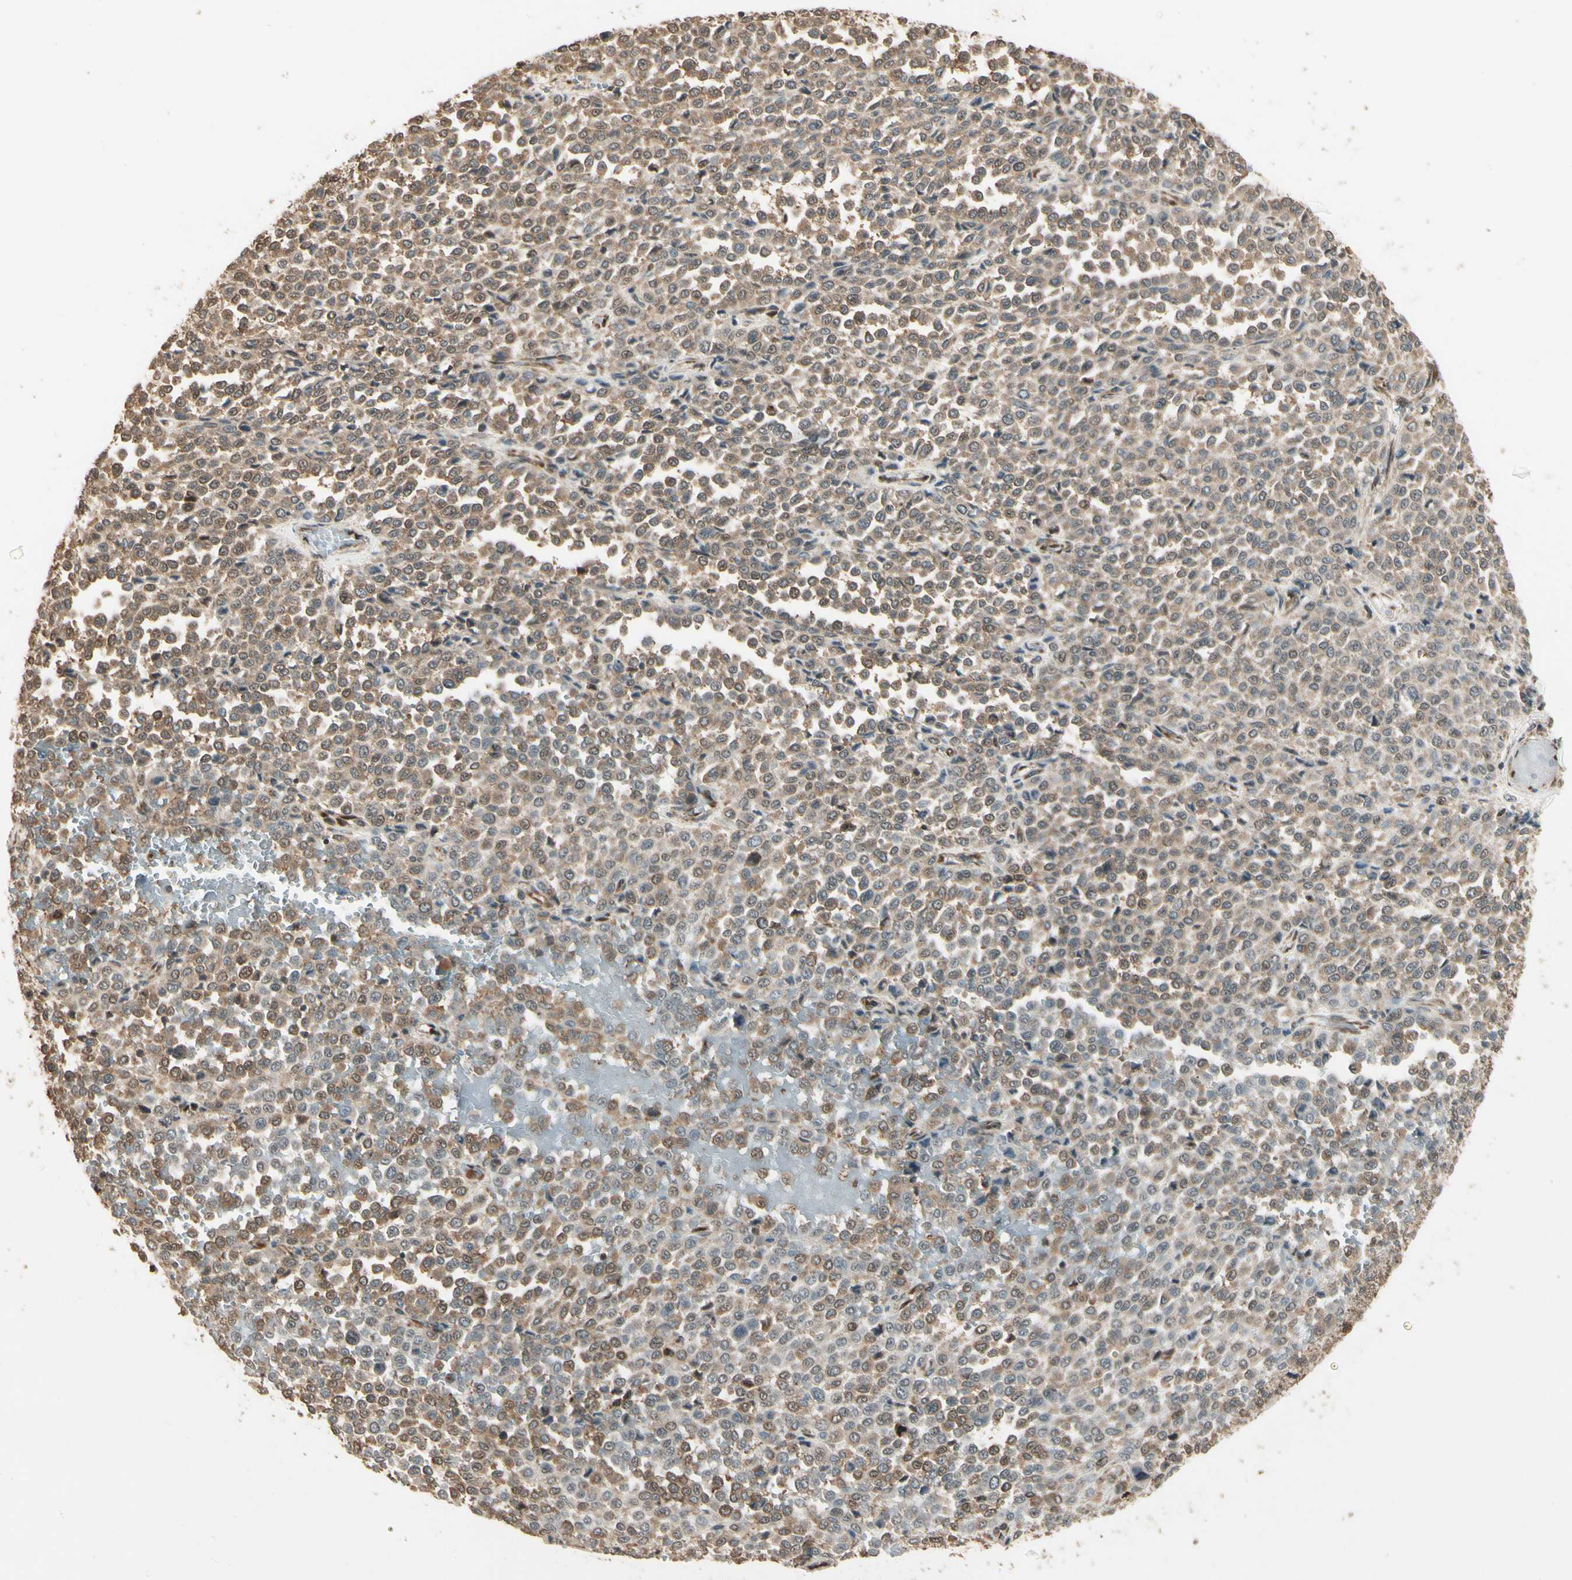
{"staining": {"intensity": "moderate", "quantity": ">75%", "location": "cytoplasmic/membranous"}, "tissue": "melanoma", "cell_type": "Tumor cells", "image_type": "cancer", "snomed": [{"axis": "morphology", "description": "Malignant melanoma, Metastatic site"}, {"axis": "topography", "description": "Pancreas"}], "caption": "Protein staining shows moderate cytoplasmic/membranous expression in approximately >75% of tumor cells in malignant melanoma (metastatic site). (DAB (3,3'-diaminobenzidine) = brown stain, brightfield microscopy at high magnification).", "gene": "CCT7", "patient": {"sex": "female", "age": 30}}